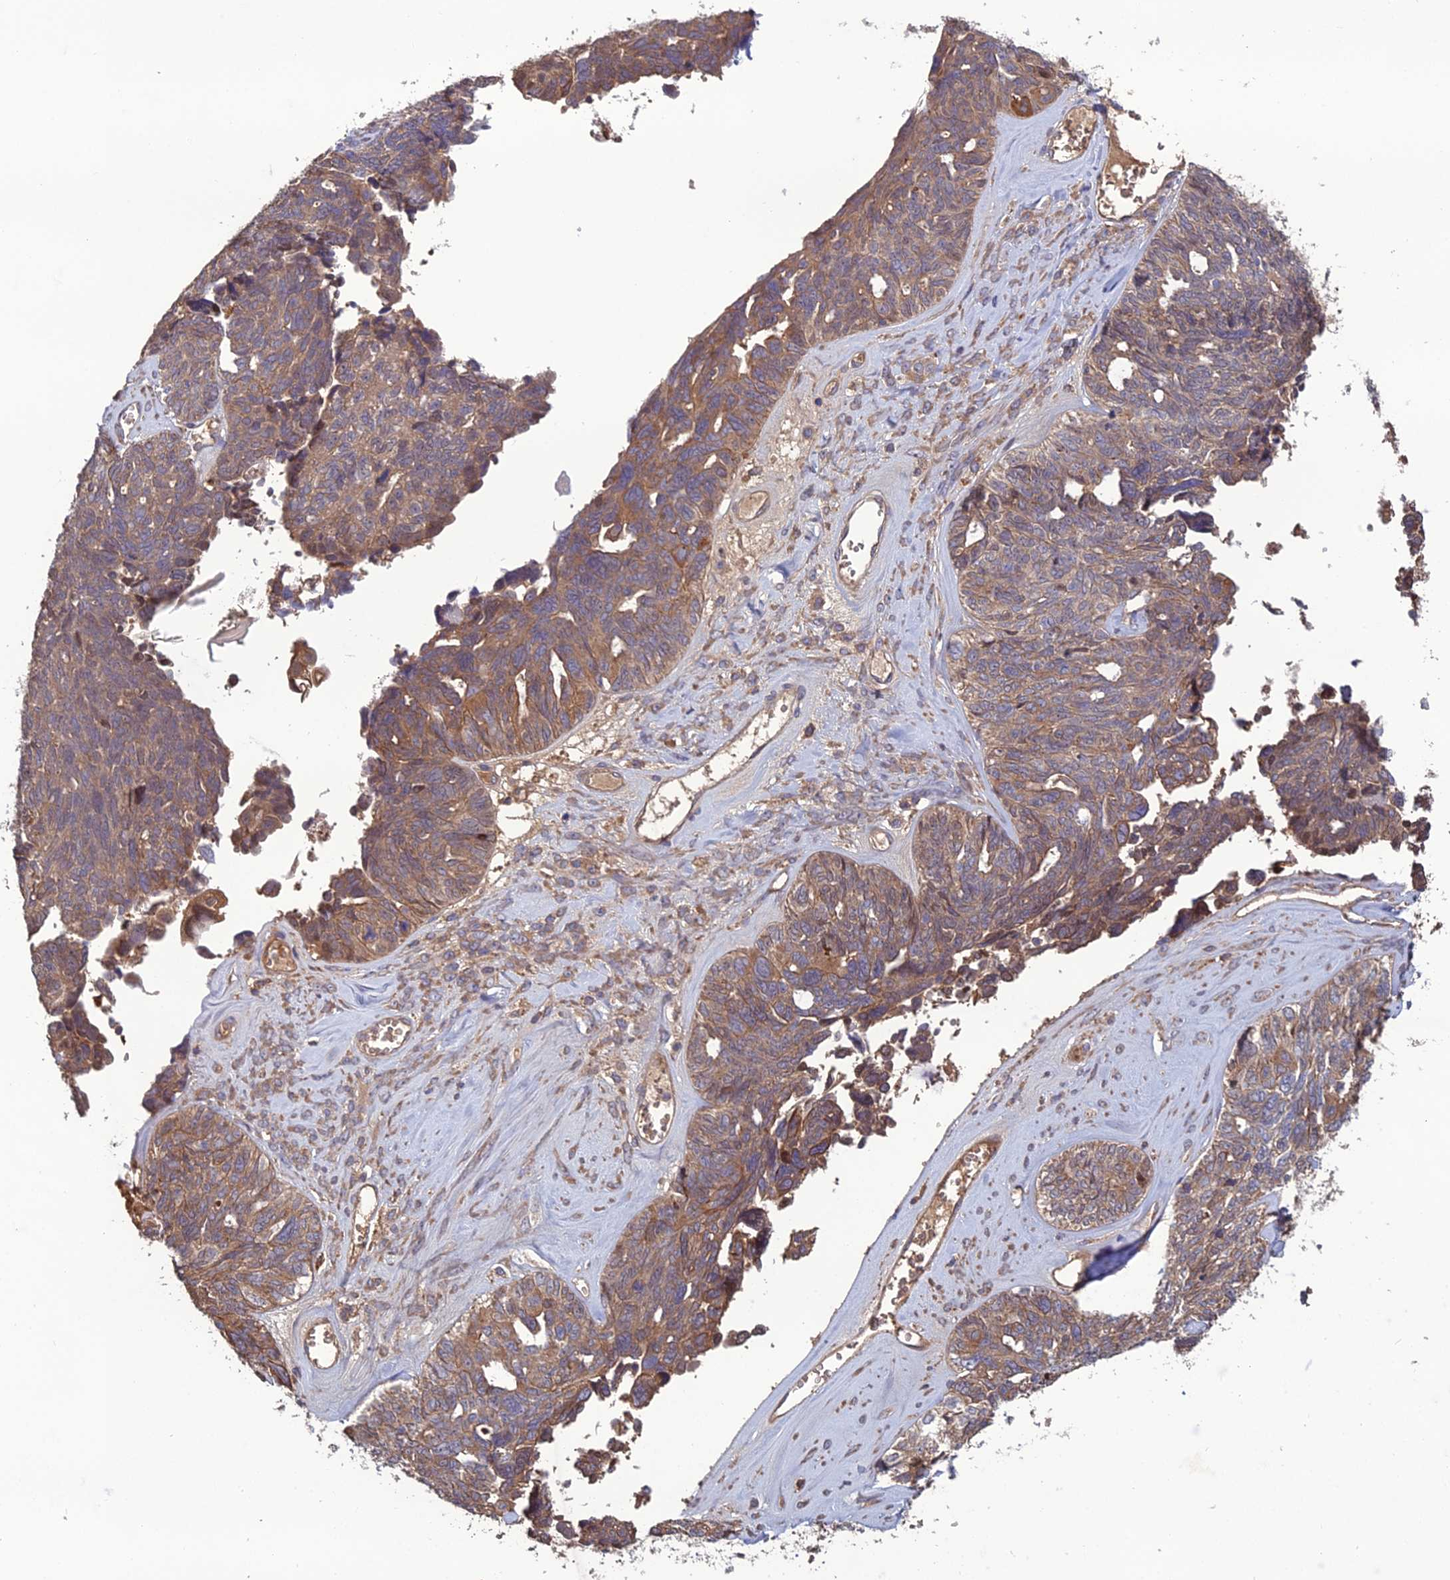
{"staining": {"intensity": "moderate", "quantity": ">75%", "location": "cytoplasmic/membranous"}, "tissue": "ovarian cancer", "cell_type": "Tumor cells", "image_type": "cancer", "snomed": [{"axis": "morphology", "description": "Cystadenocarcinoma, serous, NOS"}, {"axis": "topography", "description": "Ovary"}], "caption": "Protein expression by IHC reveals moderate cytoplasmic/membranous expression in approximately >75% of tumor cells in ovarian serous cystadenocarcinoma.", "gene": "GALR2", "patient": {"sex": "female", "age": 79}}